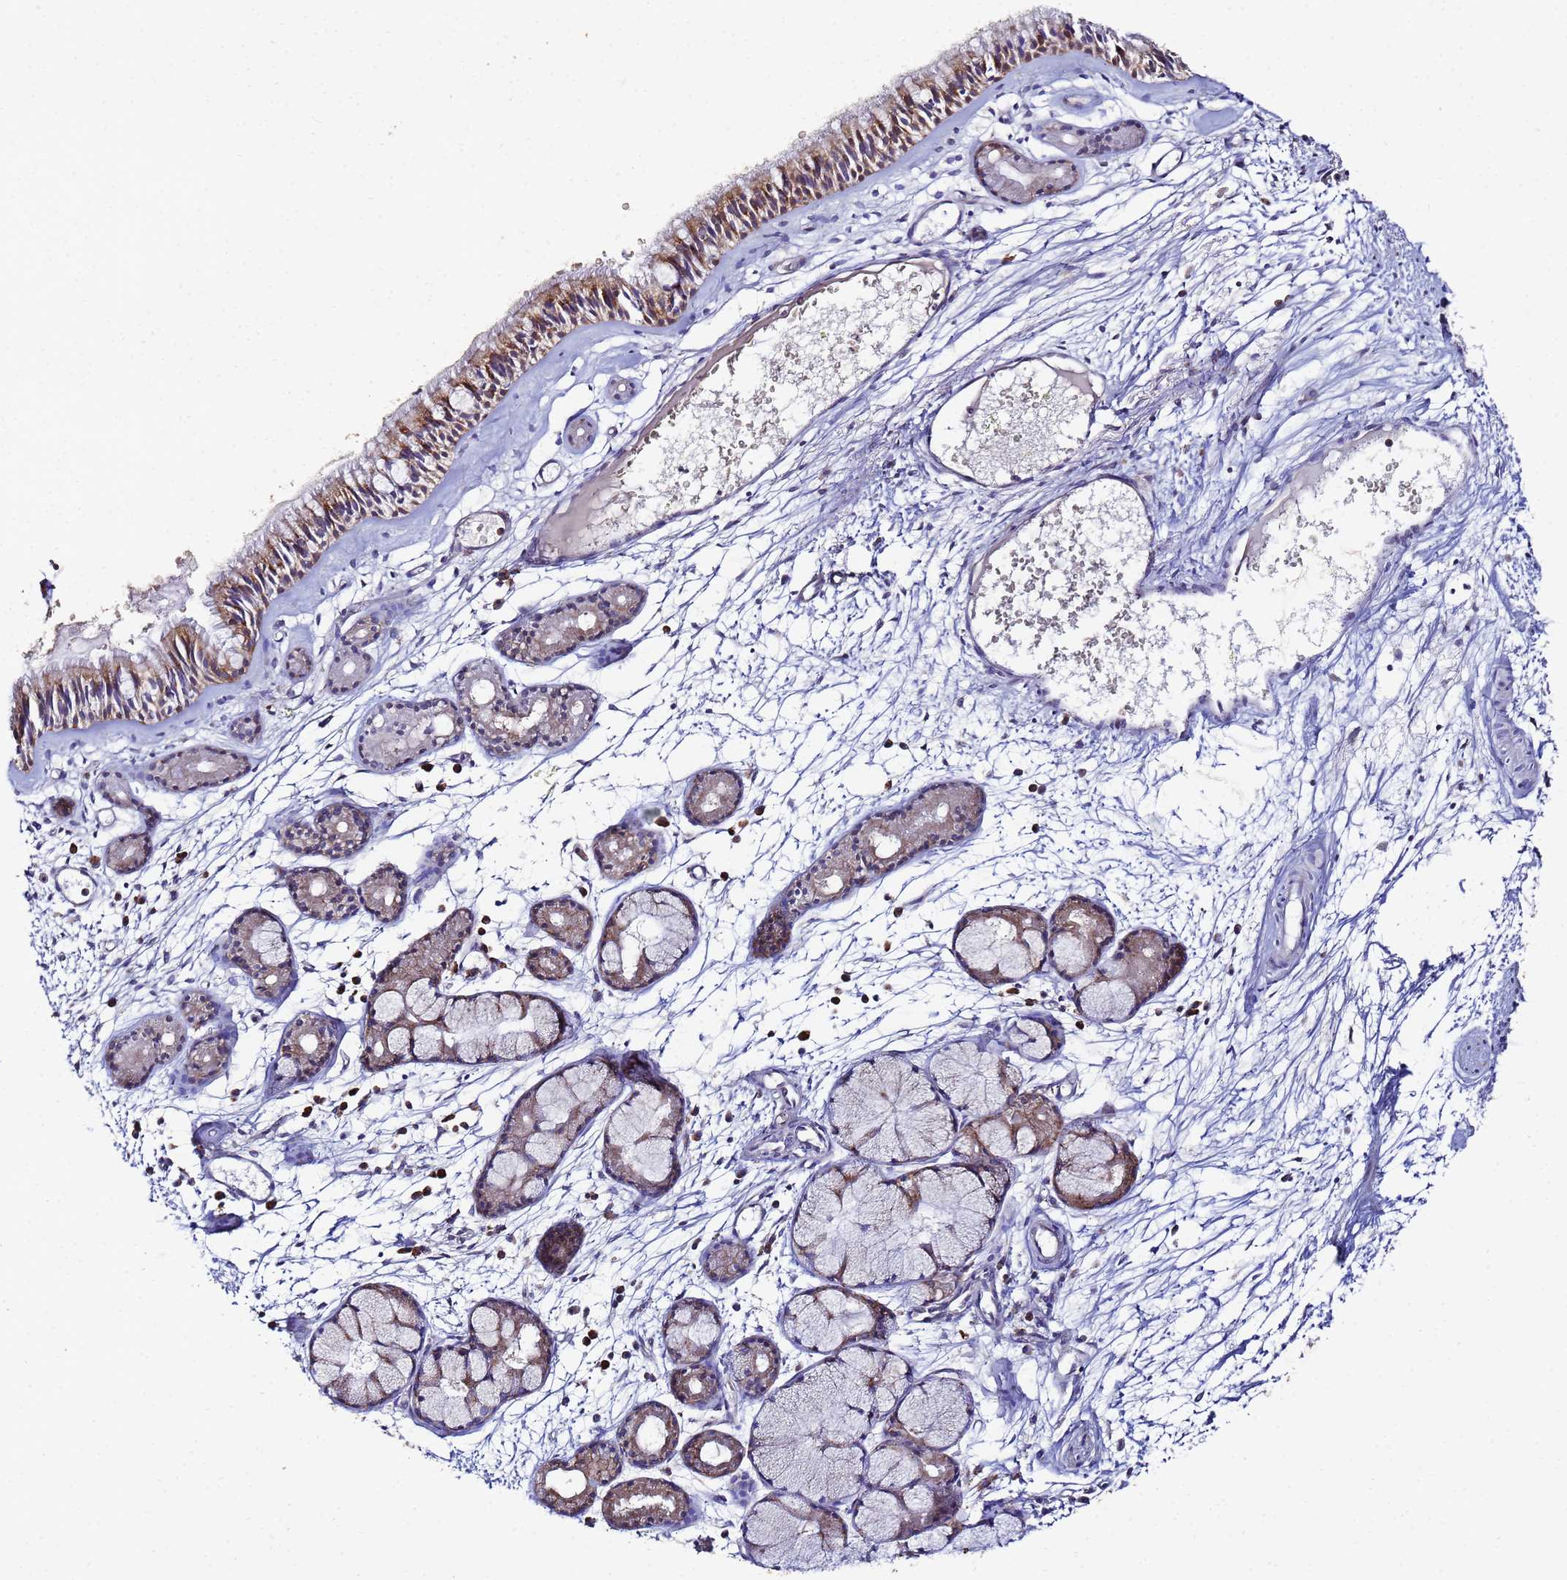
{"staining": {"intensity": "strong", "quantity": "25%-75%", "location": "cytoplasmic/membranous"}, "tissue": "nasopharynx", "cell_type": "Respiratory epithelial cells", "image_type": "normal", "snomed": [{"axis": "morphology", "description": "Normal tissue, NOS"}, {"axis": "topography", "description": "Nasopharynx"}], "caption": "Brown immunohistochemical staining in normal nasopharynx reveals strong cytoplasmic/membranous expression in approximately 25%-75% of respiratory epithelial cells.", "gene": "POM121C", "patient": {"sex": "male", "age": 81}}